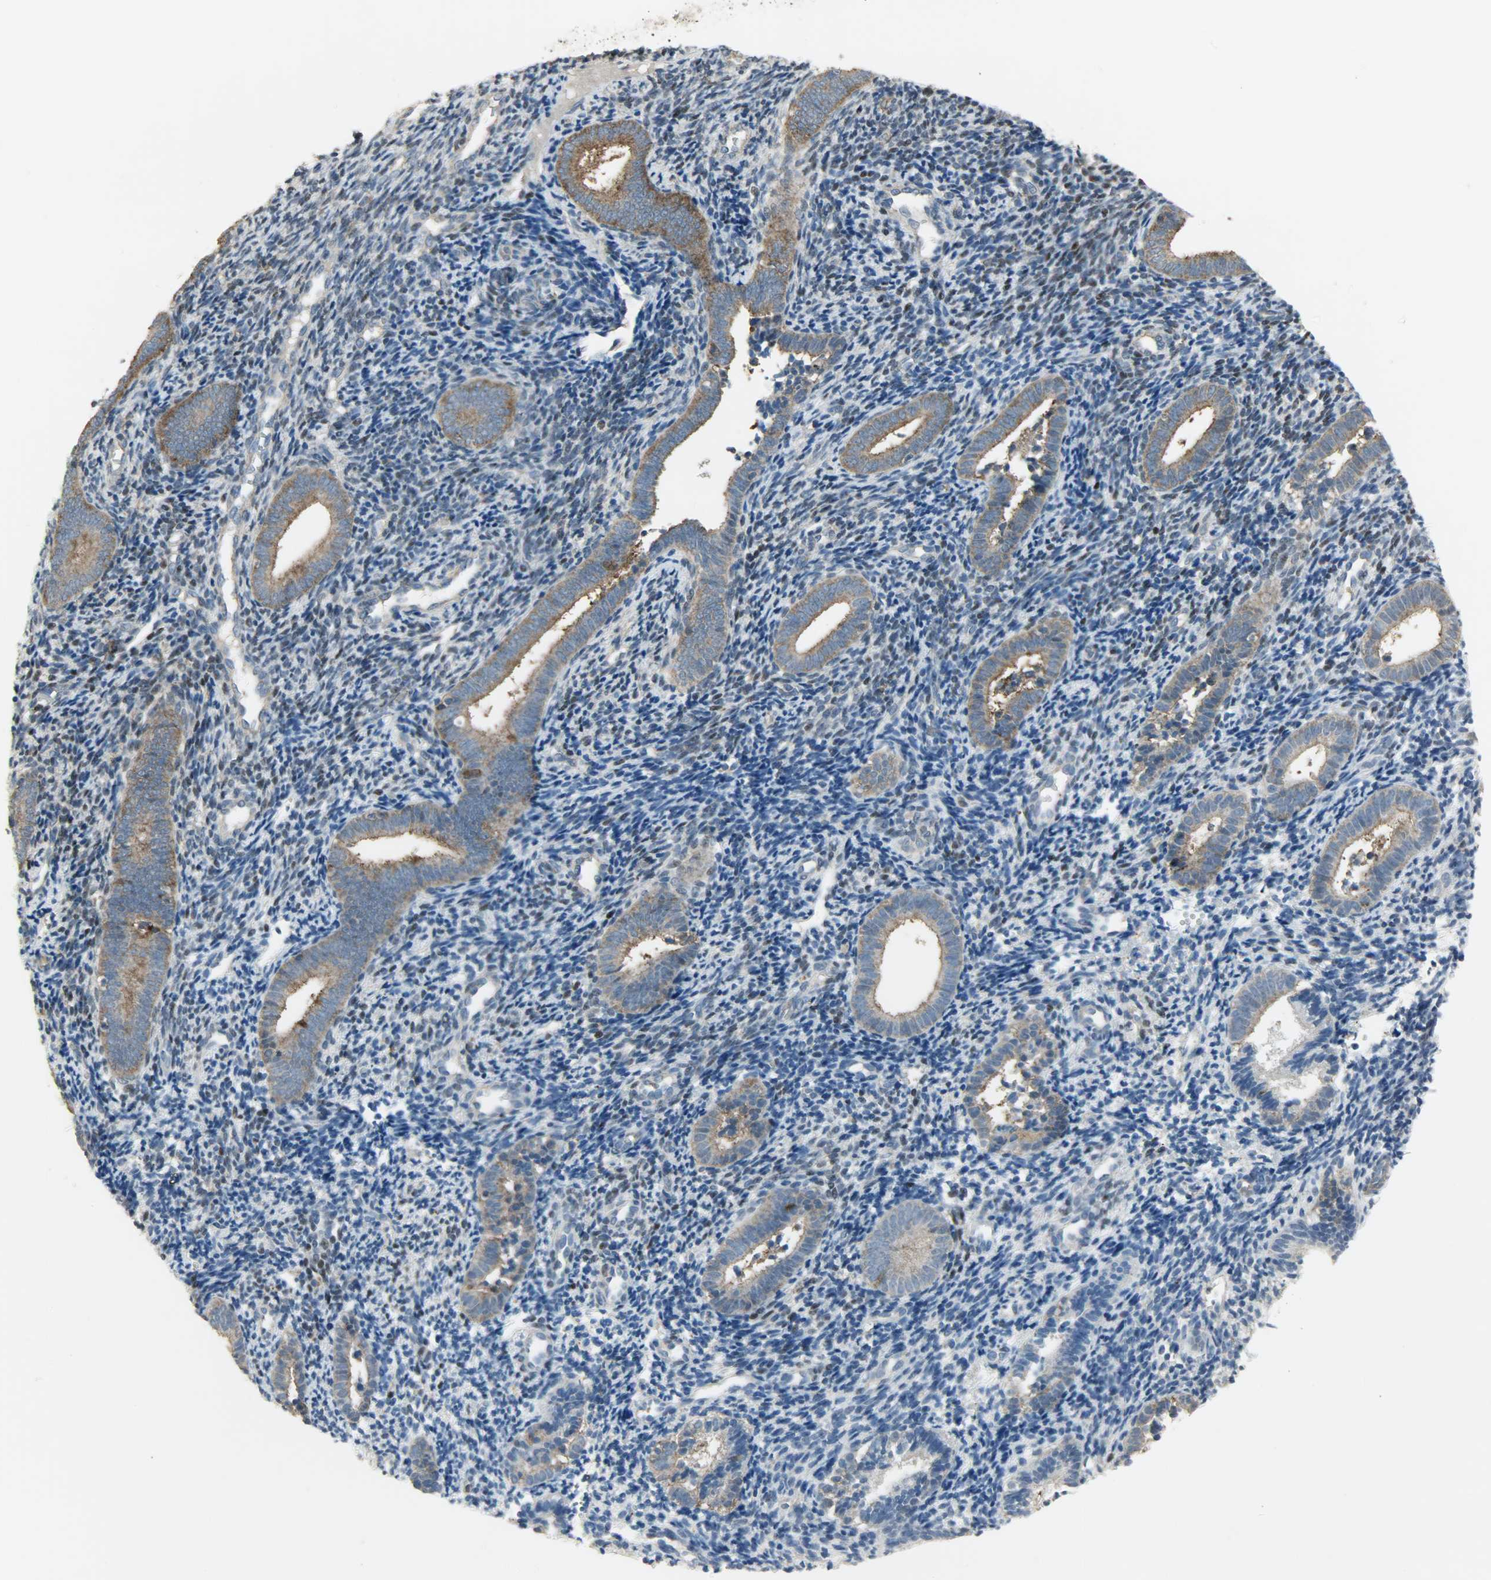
{"staining": {"intensity": "negative", "quantity": "none", "location": "none"}, "tissue": "endometrium", "cell_type": "Cells in endometrial stroma", "image_type": "normal", "snomed": [{"axis": "morphology", "description": "Normal tissue, NOS"}, {"axis": "topography", "description": "Uterus"}, {"axis": "topography", "description": "Endometrium"}], "caption": "Cells in endometrial stroma are negative for brown protein staining in unremarkable endometrium. (Stains: DAB (3,3'-diaminobenzidine) immunohistochemistry (IHC) with hematoxylin counter stain, Microscopy: brightfield microscopy at high magnification).", "gene": "DNAJA4", "patient": {"sex": "female", "age": 33}}